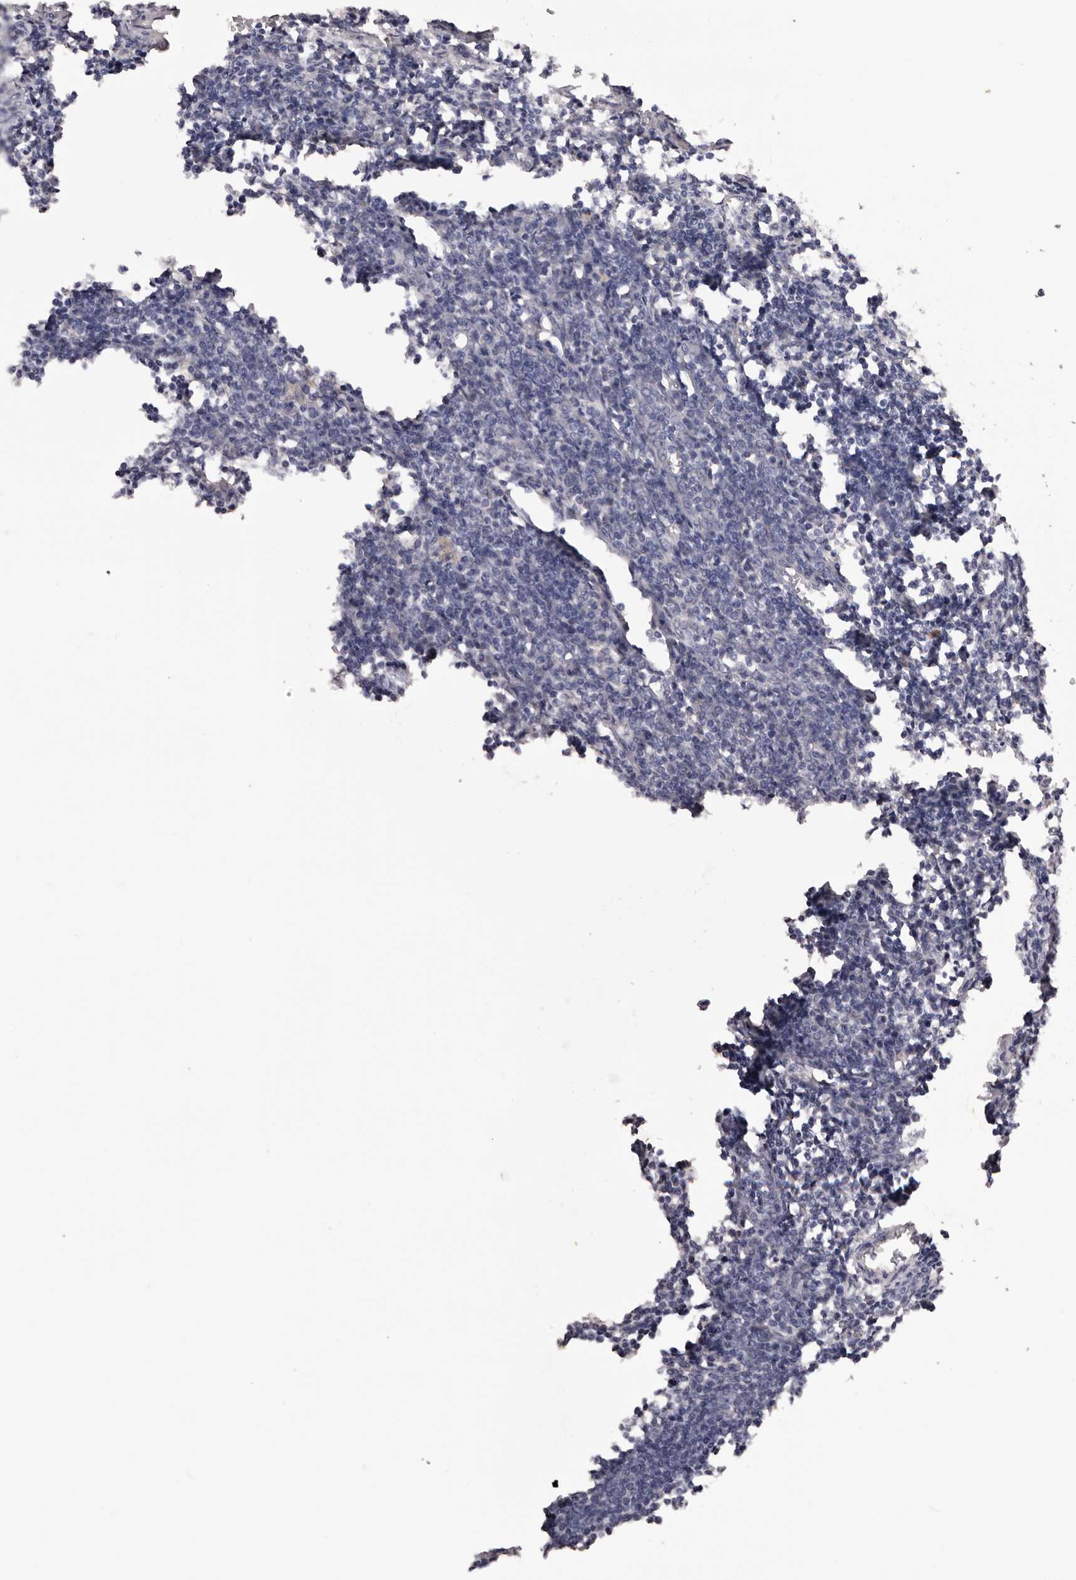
{"staining": {"intensity": "negative", "quantity": "none", "location": "none"}, "tissue": "lymph node", "cell_type": "Germinal center cells", "image_type": "normal", "snomed": [{"axis": "morphology", "description": "Normal tissue, NOS"}, {"axis": "morphology", "description": "Malignant melanoma, Metastatic site"}, {"axis": "topography", "description": "Lymph node"}], "caption": "Immunohistochemistry (IHC) of unremarkable human lymph node reveals no expression in germinal center cells.", "gene": "KCNJ8", "patient": {"sex": "male", "age": 41}}